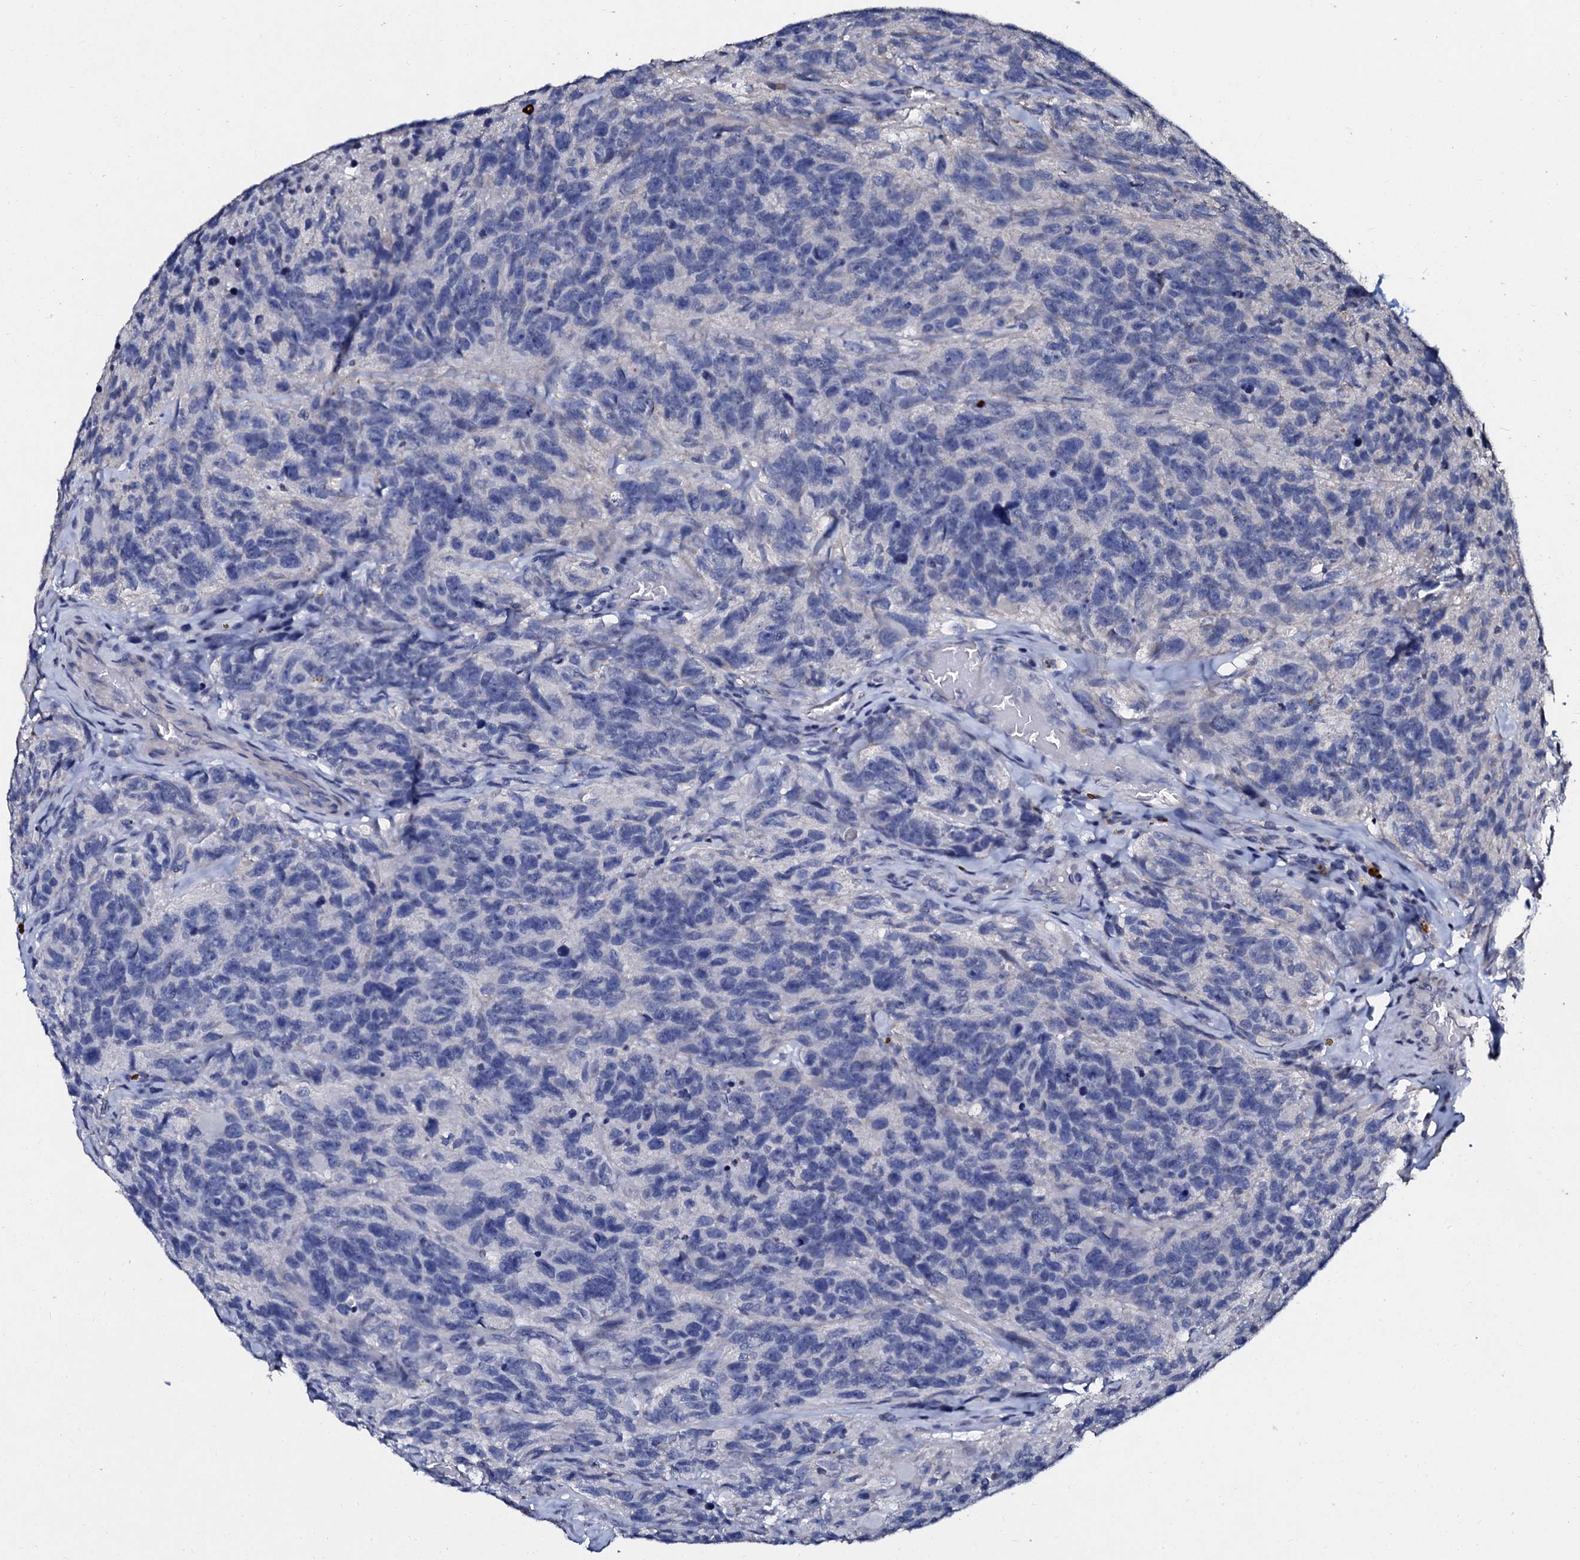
{"staining": {"intensity": "negative", "quantity": "none", "location": "none"}, "tissue": "glioma", "cell_type": "Tumor cells", "image_type": "cancer", "snomed": [{"axis": "morphology", "description": "Glioma, malignant, High grade"}, {"axis": "topography", "description": "Brain"}], "caption": "Histopathology image shows no protein positivity in tumor cells of malignant glioma (high-grade) tissue. (DAB (3,3'-diaminobenzidine) IHC with hematoxylin counter stain).", "gene": "SLC37A4", "patient": {"sex": "male", "age": 69}}